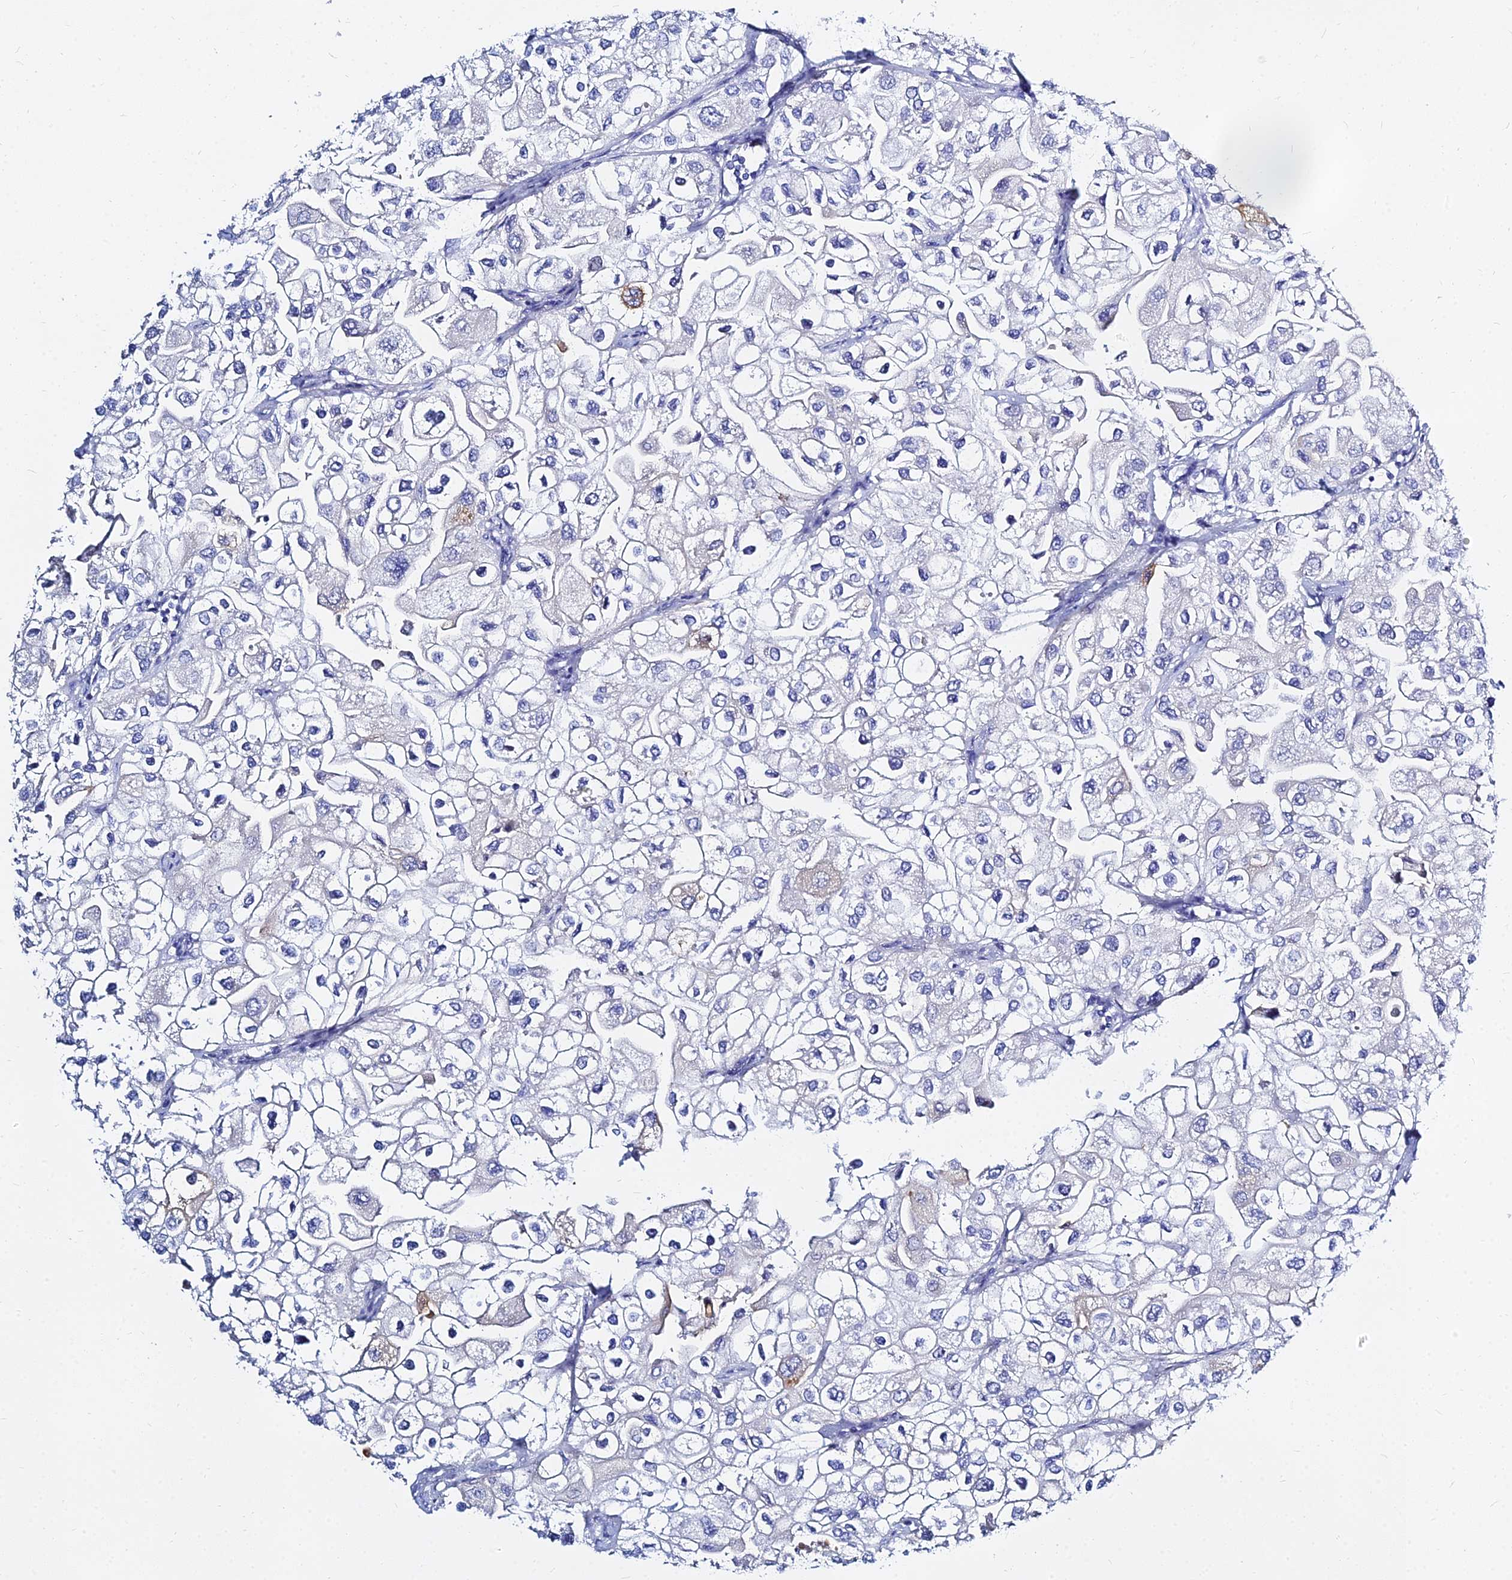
{"staining": {"intensity": "negative", "quantity": "none", "location": "none"}, "tissue": "urothelial cancer", "cell_type": "Tumor cells", "image_type": "cancer", "snomed": [{"axis": "morphology", "description": "Urothelial carcinoma, High grade"}, {"axis": "topography", "description": "Urinary bladder"}], "caption": "High power microscopy histopathology image of an immunohistochemistry (IHC) histopathology image of urothelial cancer, revealing no significant staining in tumor cells.", "gene": "ZNF552", "patient": {"sex": "male", "age": 64}}